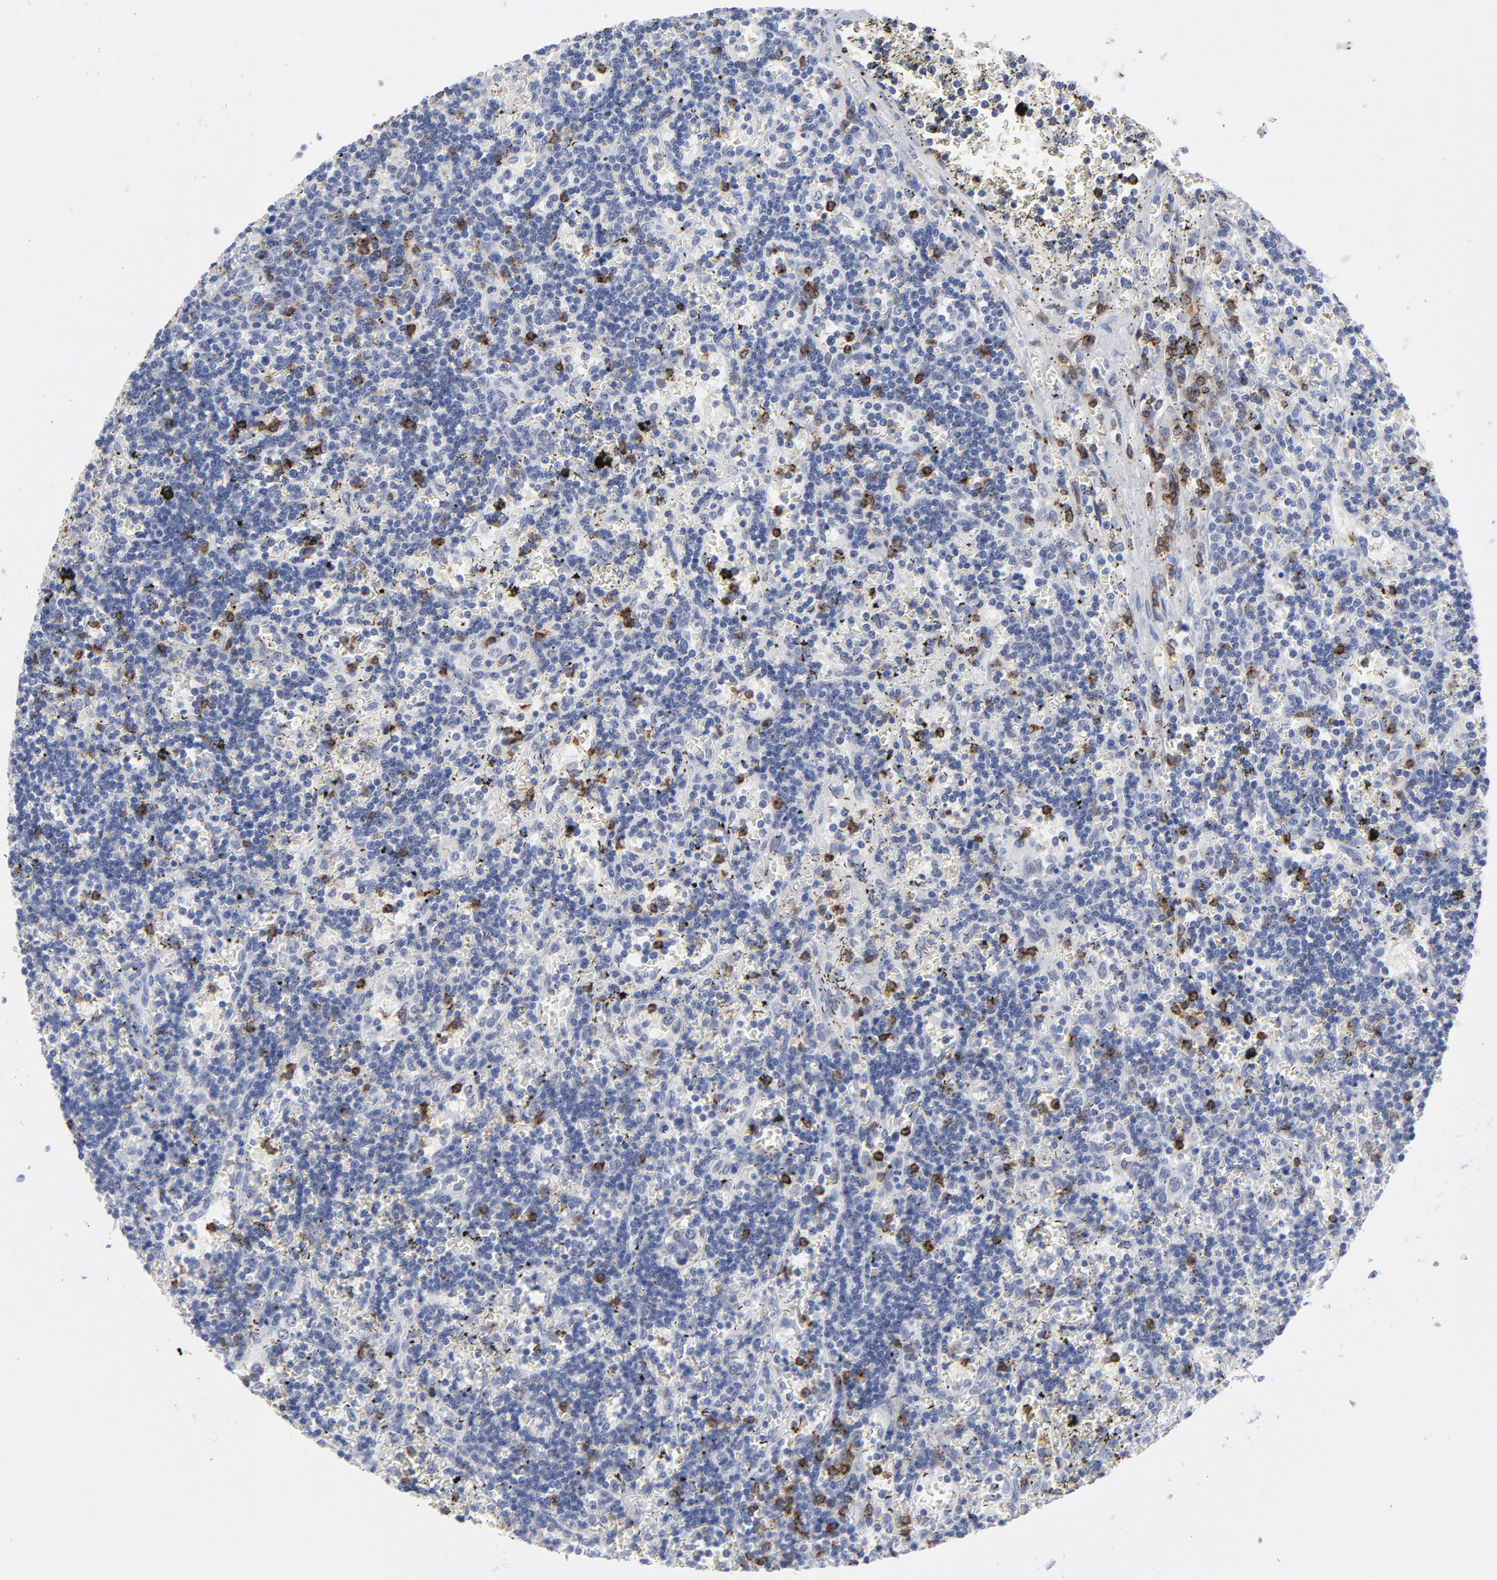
{"staining": {"intensity": "negative", "quantity": "none", "location": "none"}, "tissue": "lymphoma", "cell_type": "Tumor cells", "image_type": "cancer", "snomed": [{"axis": "morphology", "description": "Malignant lymphoma, non-Hodgkin's type, Low grade"}, {"axis": "topography", "description": "Spleen"}], "caption": "A histopathology image of lymphoma stained for a protein displays no brown staining in tumor cells.", "gene": "CD2", "patient": {"sex": "male", "age": 60}}